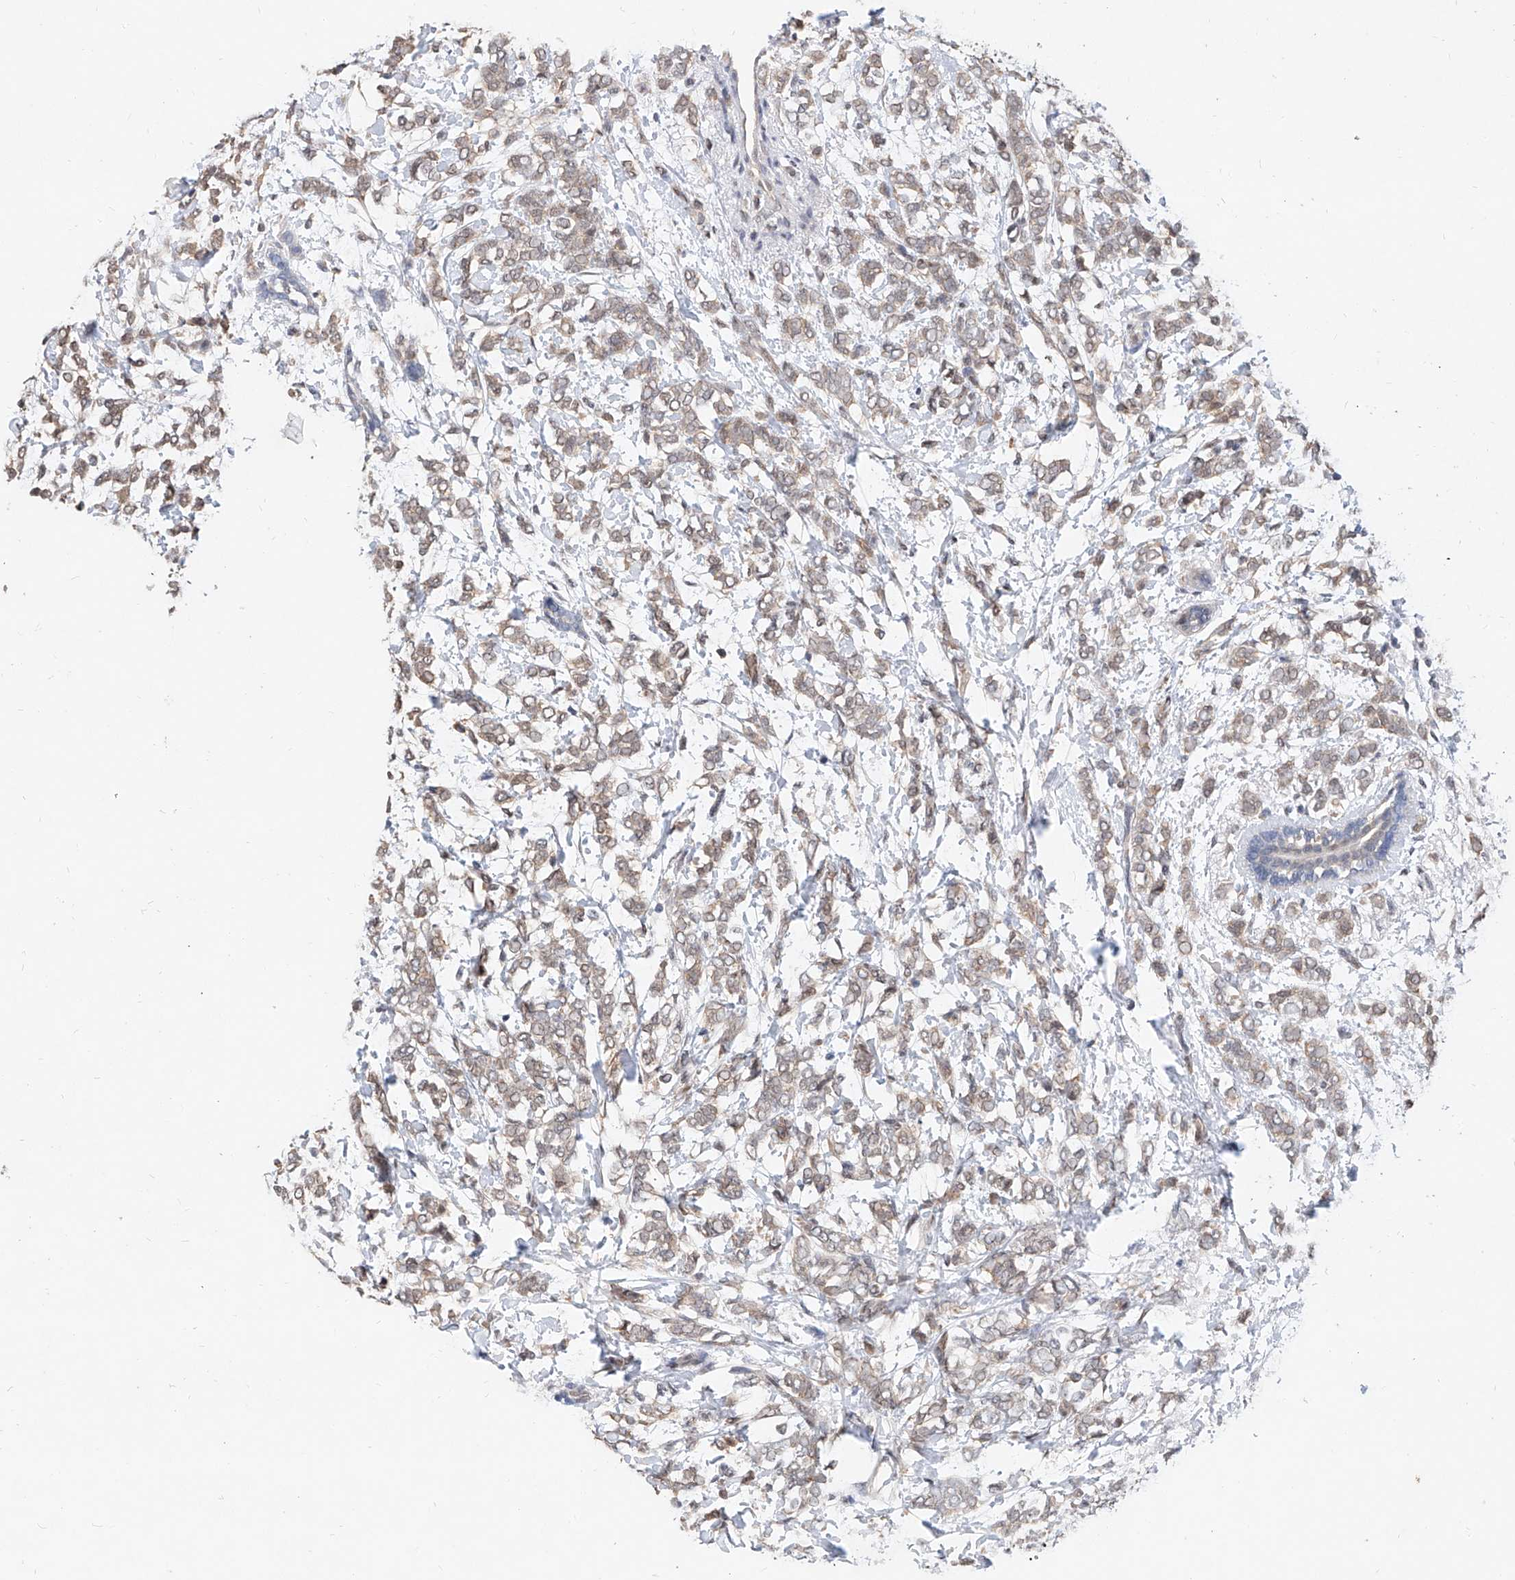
{"staining": {"intensity": "weak", "quantity": "25%-75%", "location": "cytoplasmic/membranous"}, "tissue": "breast cancer", "cell_type": "Tumor cells", "image_type": "cancer", "snomed": [{"axis": "morphology", "description": "Normal tissue, NOS"}, {"axis": "morphology", "description": "Lobular carcinoma"}, {"axis": "topography", "description": "Breast"}], "caption": "Immunohistochemical staining of human breast cancer exhibits low levels of weak cytoplasmic/membranous staining in approximately 25%-75% of tumor cells.", "gene": "CARMIL3", "patient": {"sex": "female", "age": 47}}